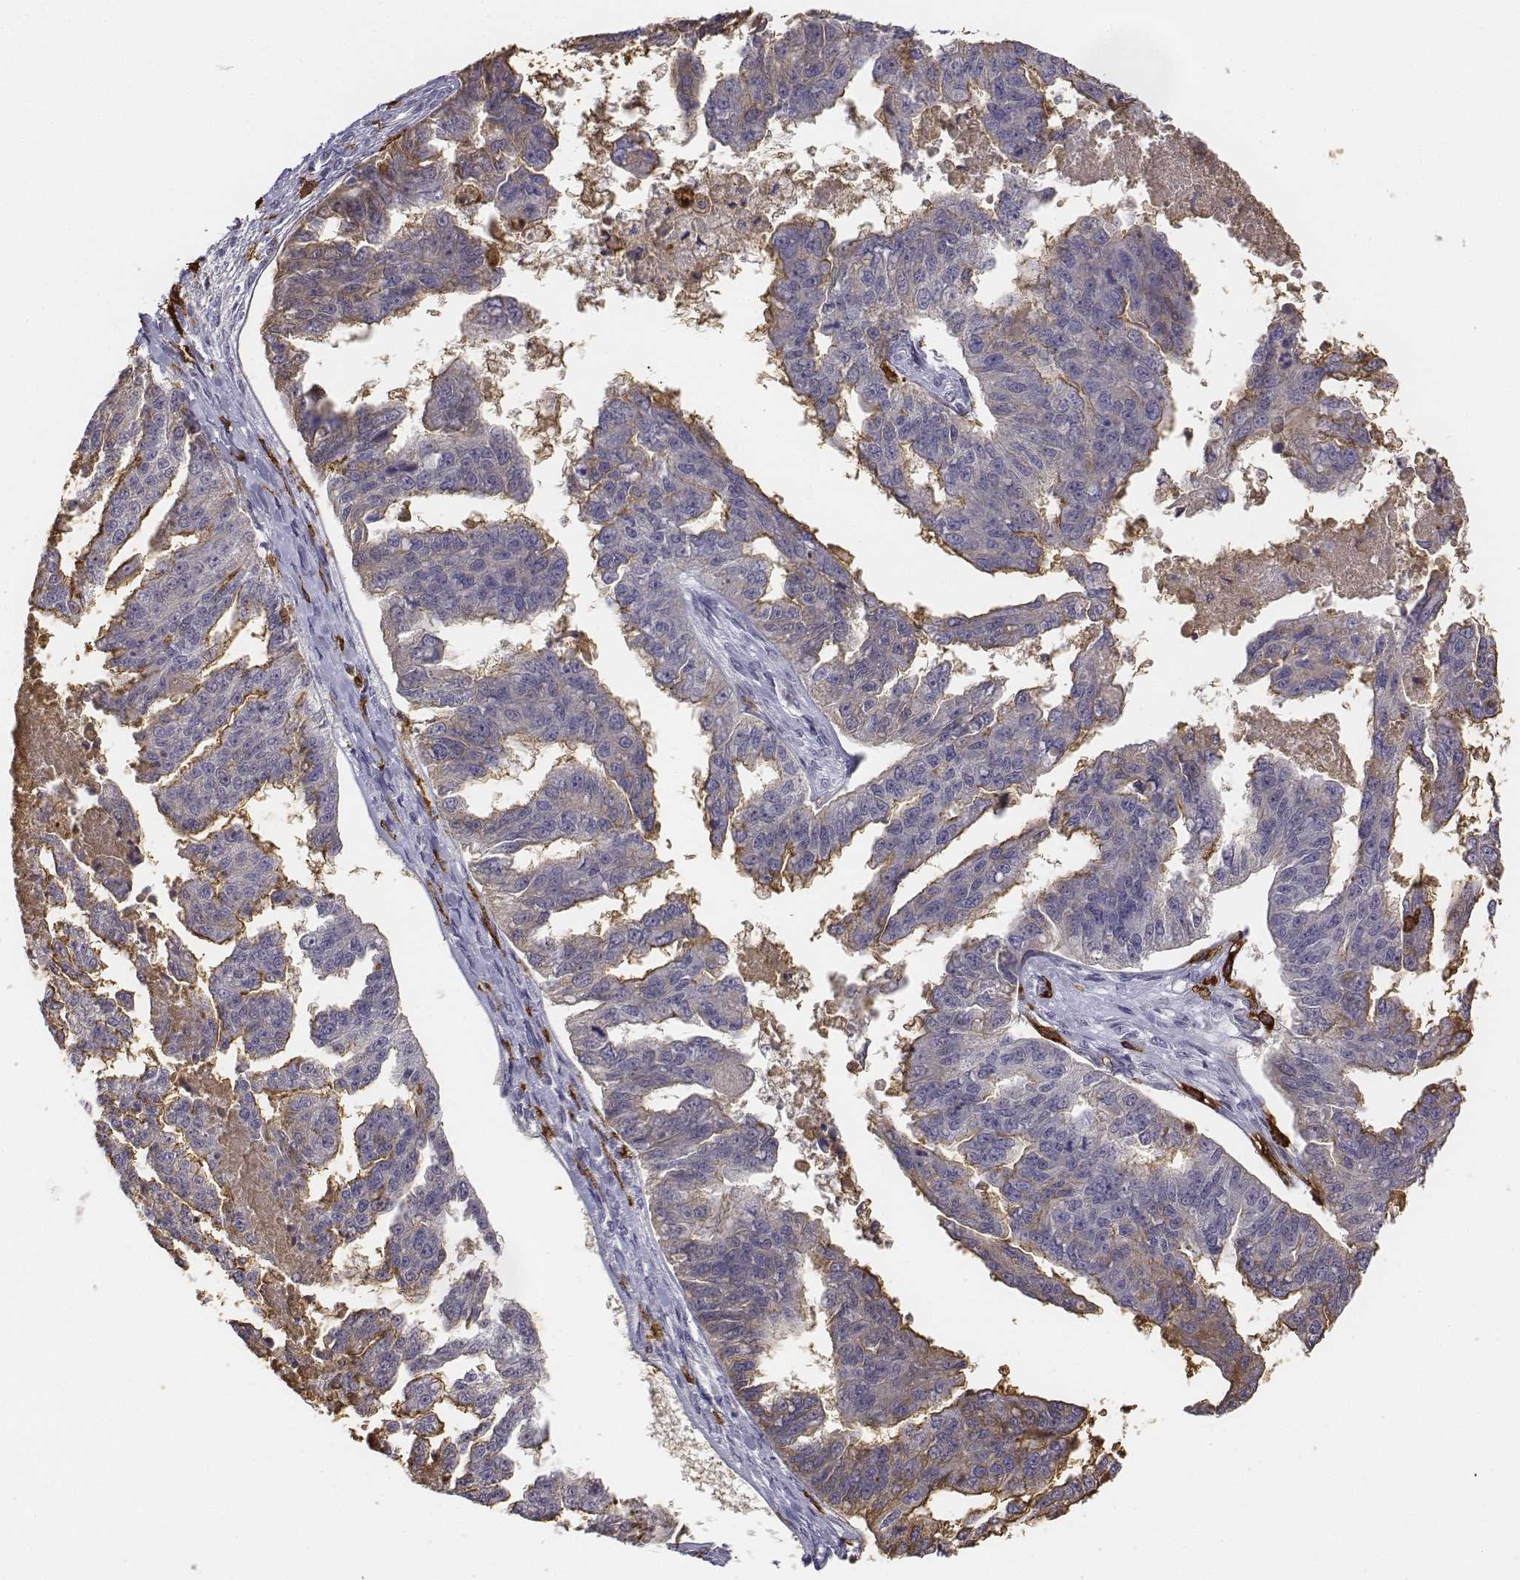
{"staining": {"intensity": "negative", "quantity": "none", "location": "none"}, "tissue": "ovarian cancer", "cell_type": "Tumor cells", "image_type": "cancer", "snomed": [{"axis": "morphology", "description": "Cystadenocarcinoma, serous, NOS"}, {"axis": "topography", "description": "Ovary"}], "caption": "DAB (3,3'-diaminobenzidine) immunohistochemical staining of human ovarian serous cystadenocarcinoma exhibits no significant staining in tumor cells. Nuclei are stained in blue.", "gene": "CD14", "patient": {"sex": "female", "age": 58}}